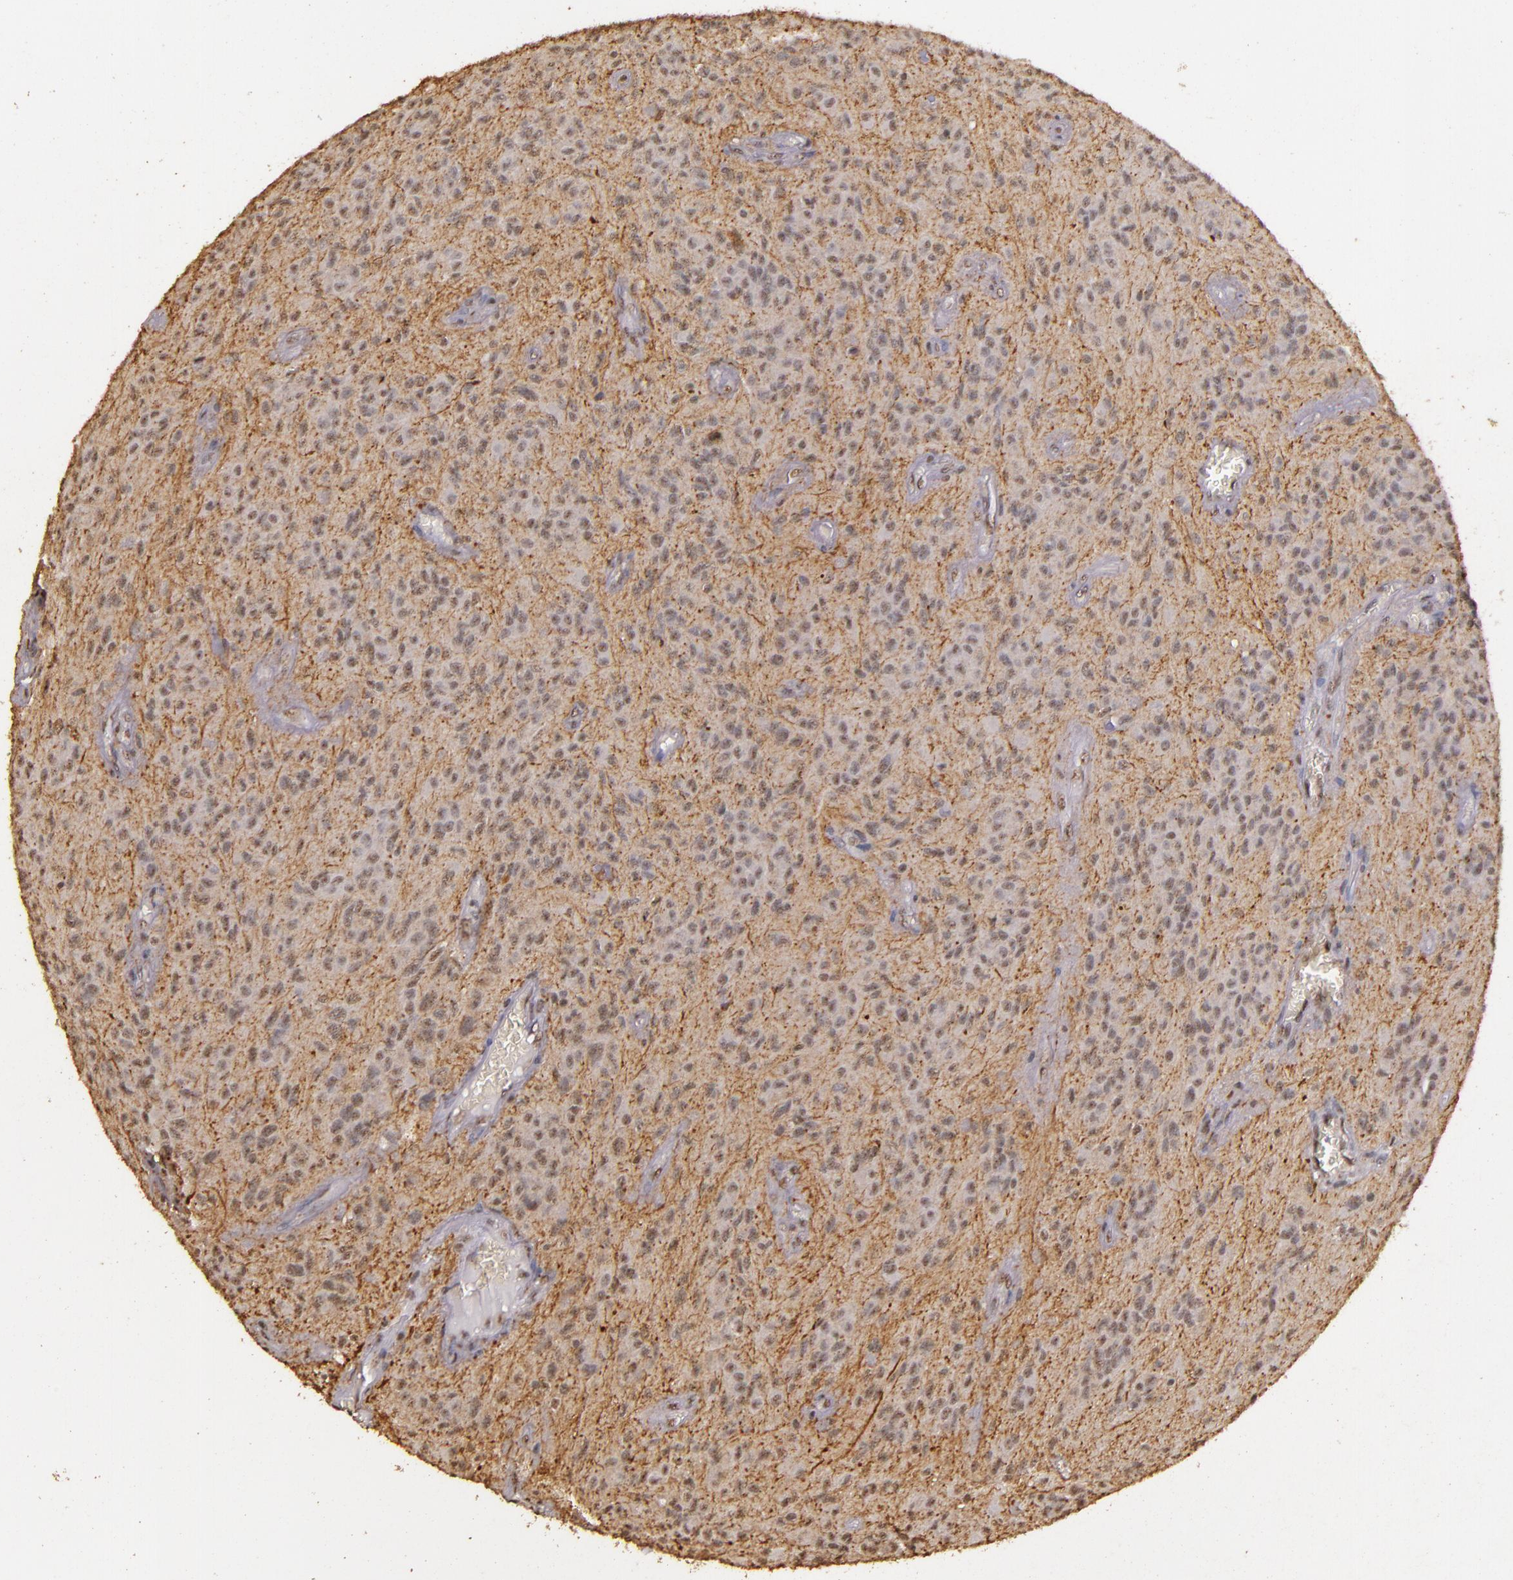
{"staining": {"intensity": "weak", "quantity": "<25%", "location": "nuclear"}, "tissue": "glioma", "cell_type": "Tumor cells", "image_type": "cancer", "snomed": [{"axis": "morphology", "description": "Glioma, malignant, Low grade"}, {"axis": "topography", "description": "Brain"}], "caption": "This is an immunohistochemistry histopathology image of human glioma. There is no expression in tumor cells.", "gene": "CBX3", "patient": {"sex": "female", "age": 15}}